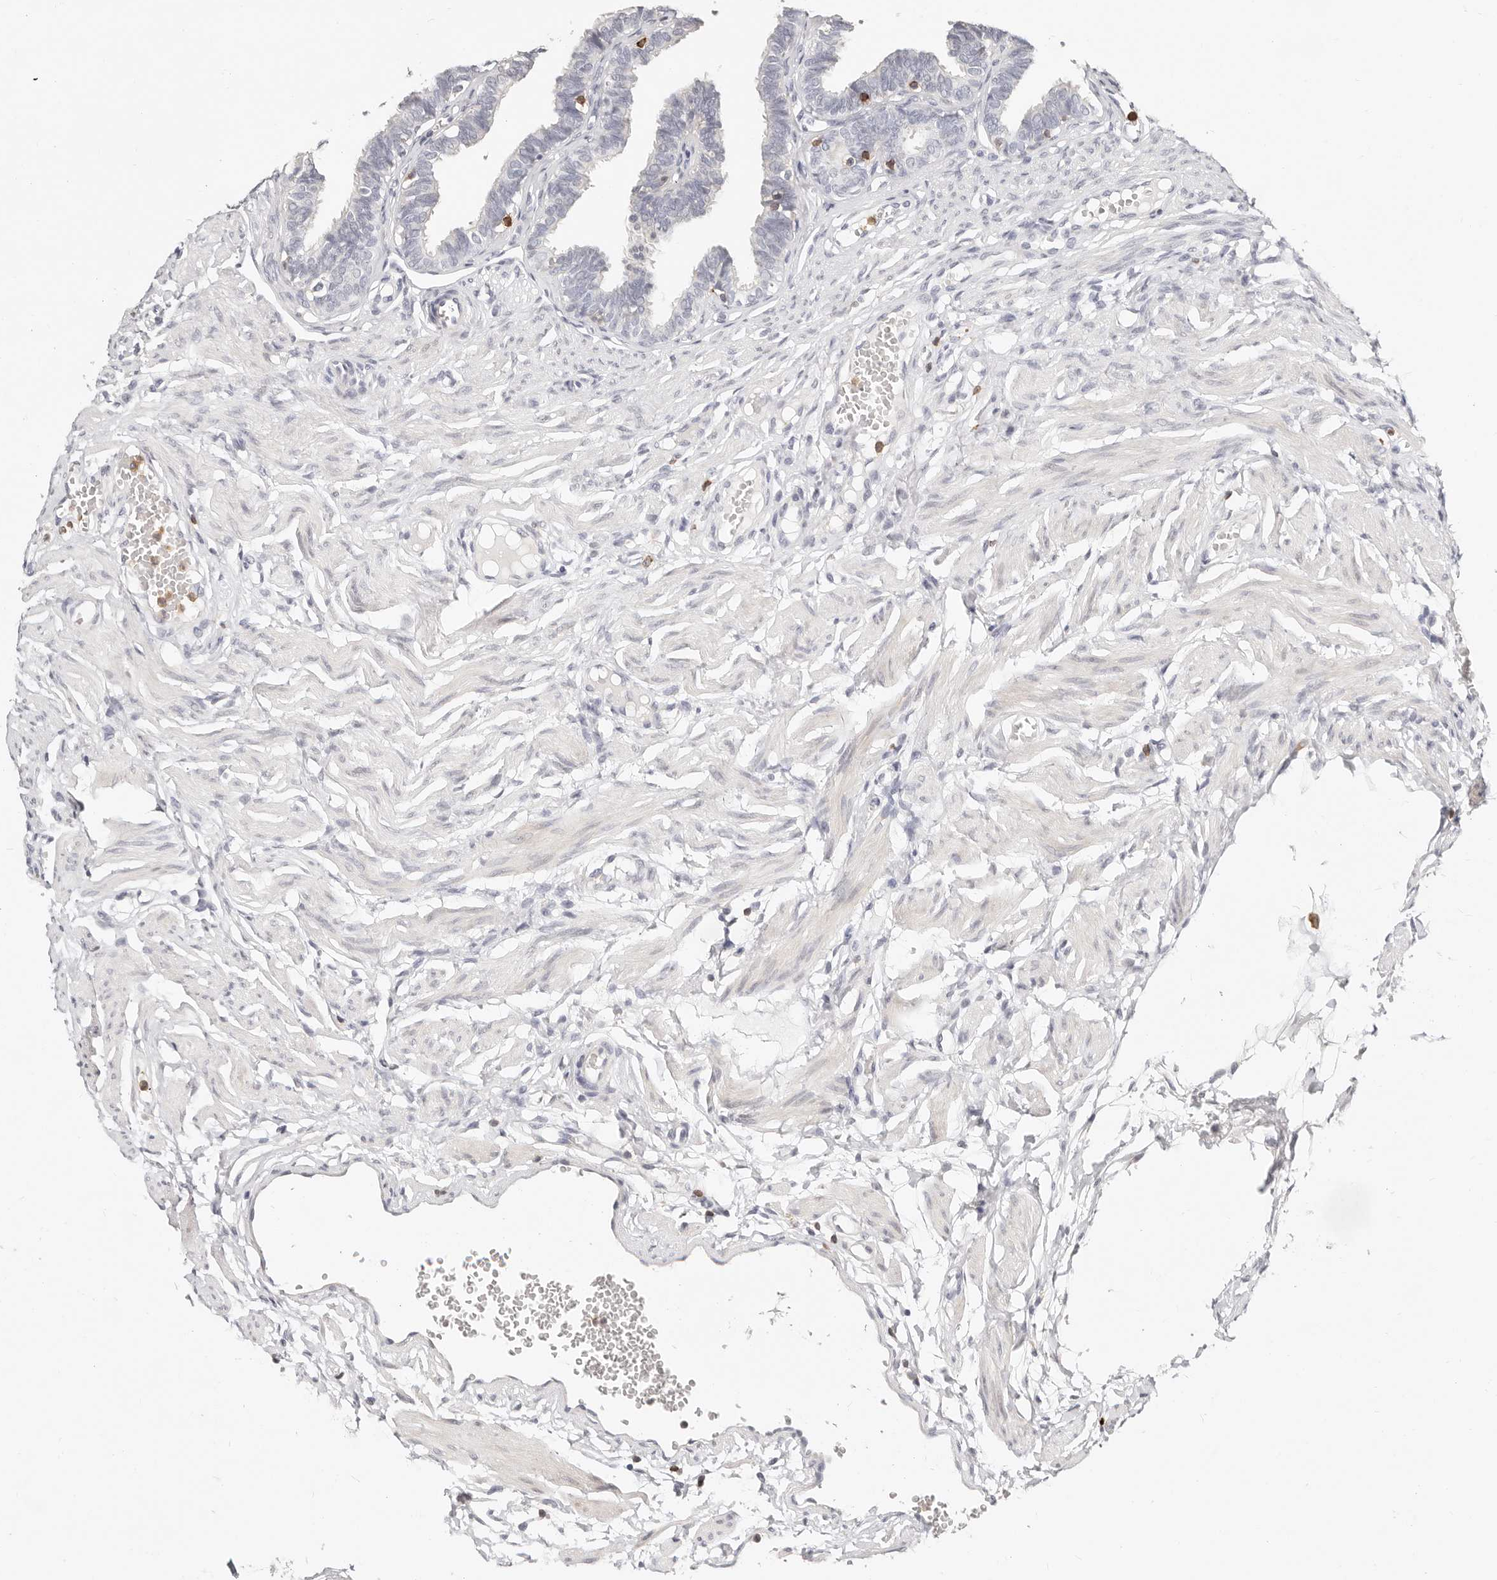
{"staining": {"intensity": "negative", "quantity": "none", "location": "none"}, "tissue": "fallopian tube", "cell_type": "Glandular cells", "image_type": "normal", "snomed": [{"axis": "morphology", "description": "Normal tissue, NOS"}, {"axis": "topography", "description": "Fallopian tube"}, {"axis": "topography", "description": "Ovary"}], "caption": "Immunohistochemical staining of unremarkable fallopian tube shows no significant positivity in glandular cells.", "gene": "TMEM63B", "patient": {"sex": "female", "age": 23}}